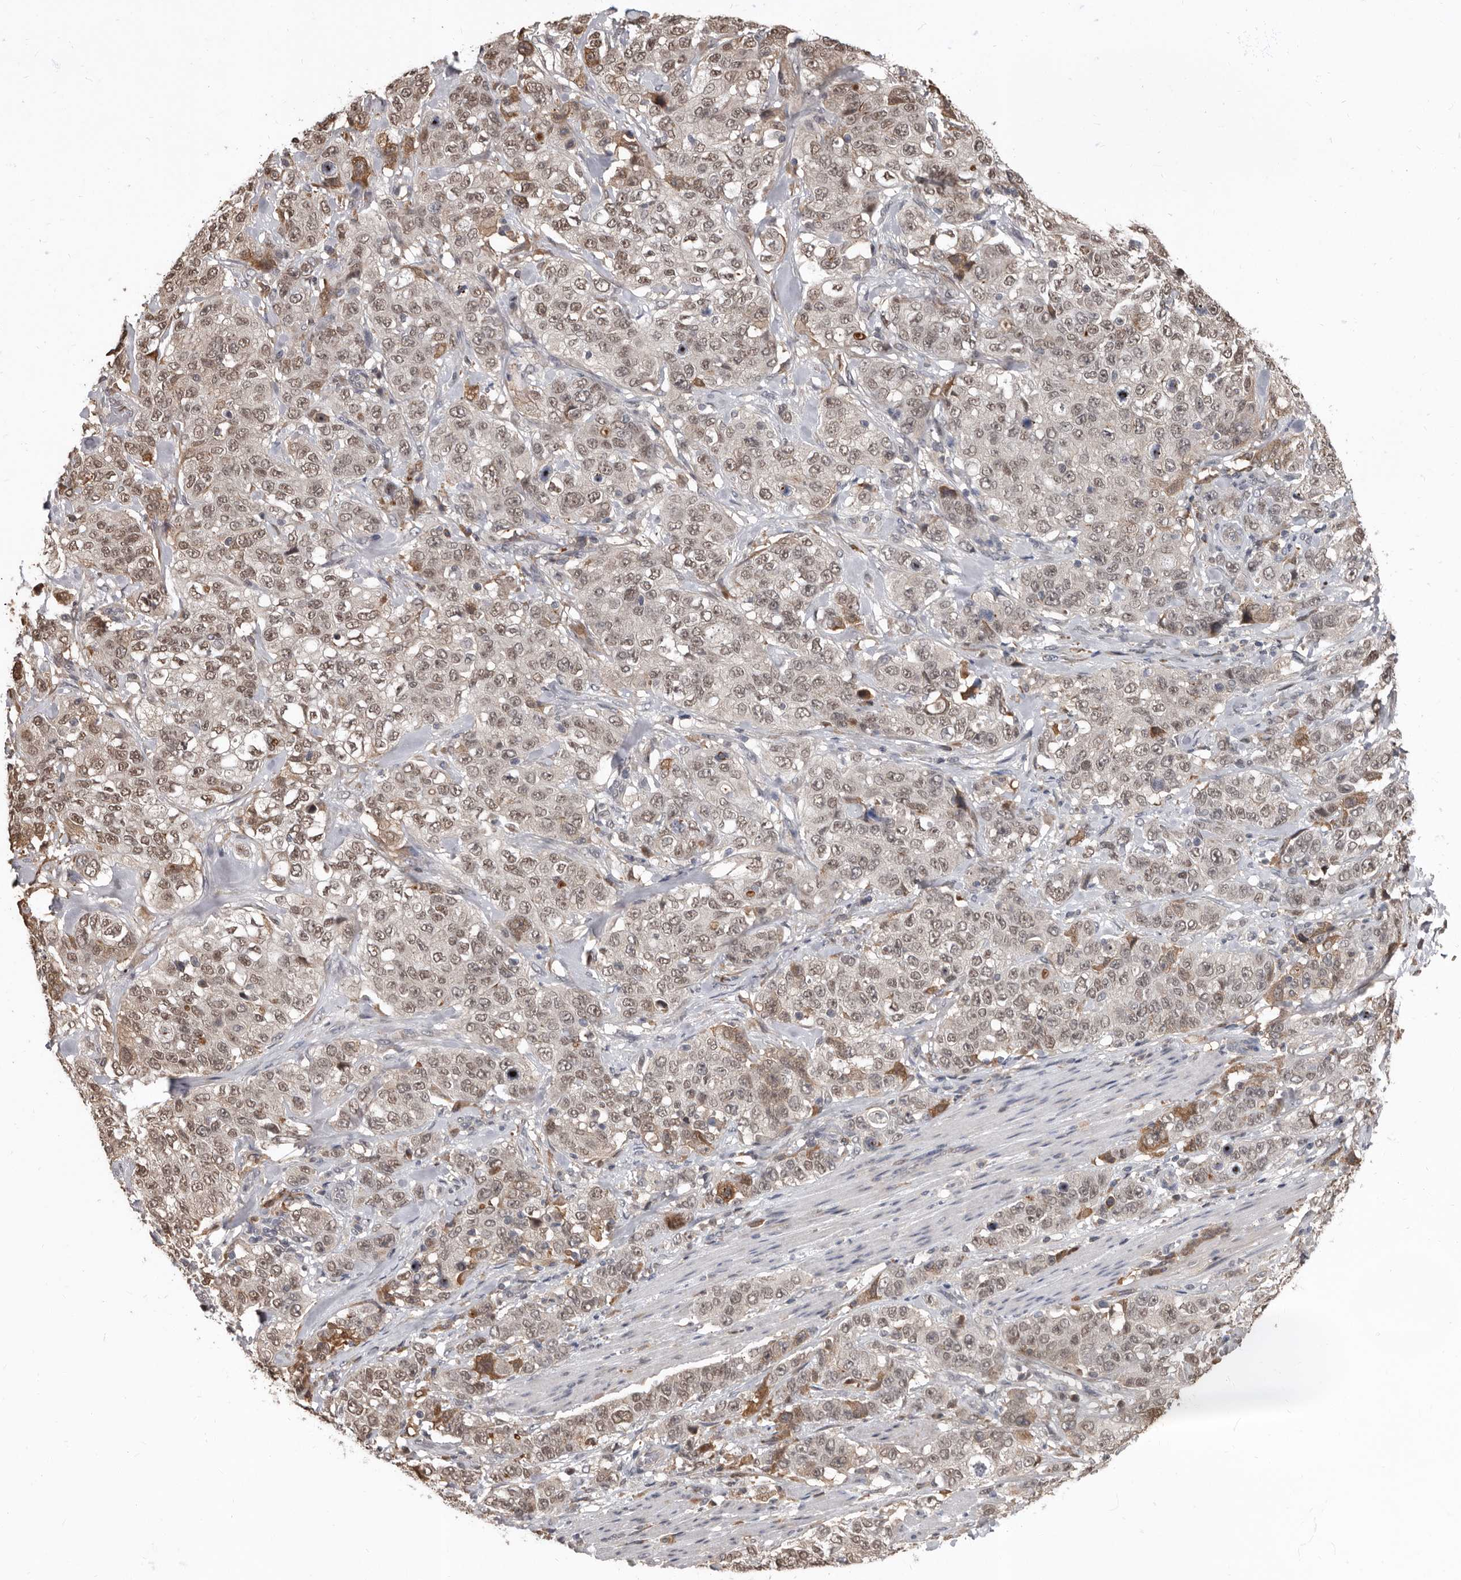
{"staining": {"intensity": "weak", "quantity": ">75%", "location": "cytoplasmic/membranous,nuclear"}, "tissue": "stomach cancer", "cell_type": "Tumor cells", "image_type": "cancer", "snomed": [{"axis": "morphology", "description": "Adenocarcinoma, NOS"}, {"axis": "topography", "description": "Stomach"}], "caption": "A photomicrograph of human adenocarcinoma (stomach) stained for a protein shows weak cytoplasmic/membranous and nuclear brown staining in tumor cells. (IHC, brightfield microscopy, high magnification).", "gene": "LRGUK", "patient": {"sex": "male", "age": 48}}